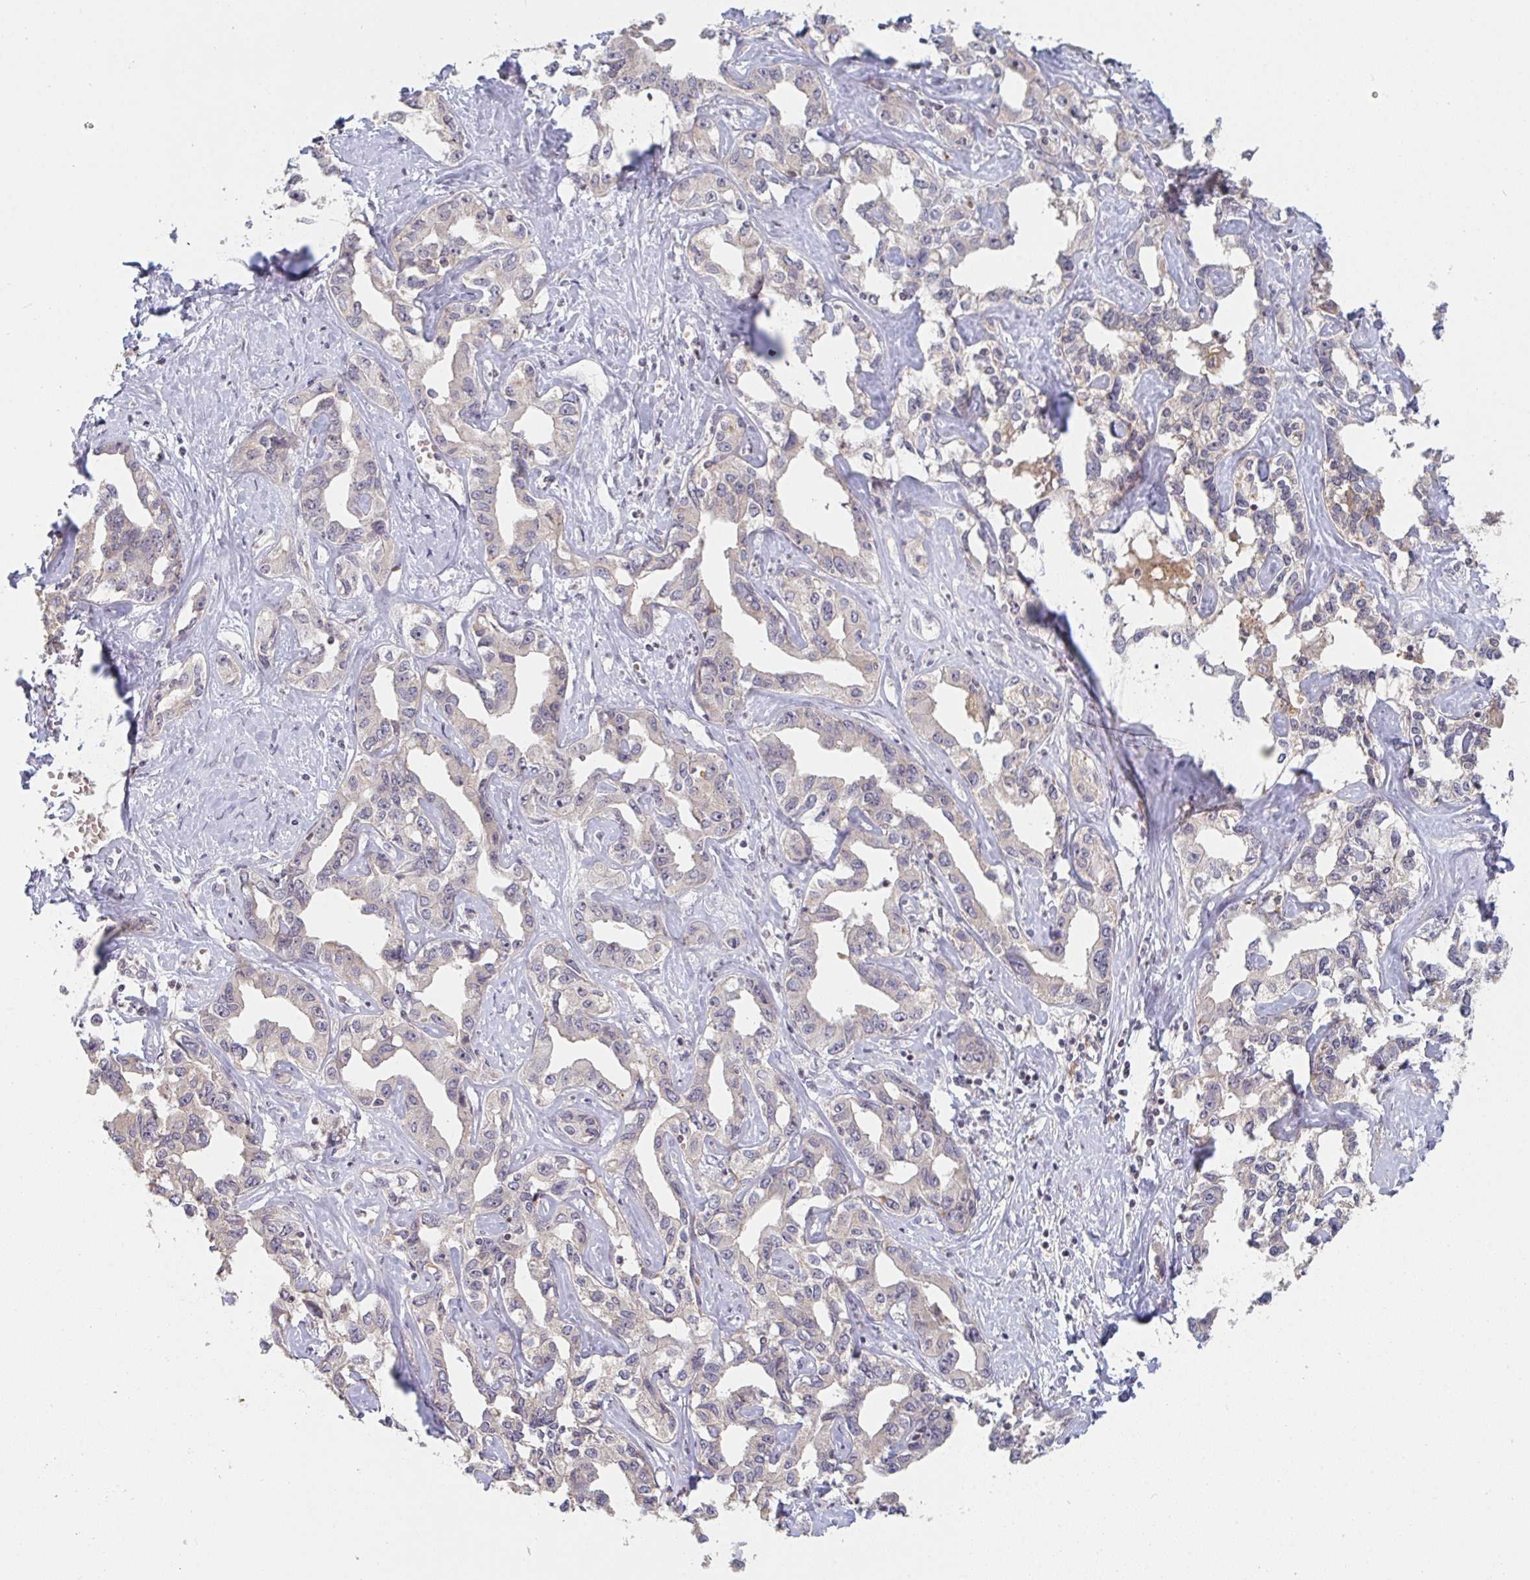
{"staining": {"intensity": "negative", "quantity": "none", "location": "none"}, "tissue": "liver cancer", "cell_type": "Tumor cells", "image_type": "cancer", "snomed": [{"axis": "morphology", "description": "Cholangiocarcinoma"}, {"axis": "topography", "description": "Liver"}], "caption": "This is a photomicrograph of immunohistochemistry (IHC) staining of cholangiocarcinoma (liver), which shows no staining in tumor cells.", "gene": "DCST1", "patient": {"sex": "male", "age": 59}}